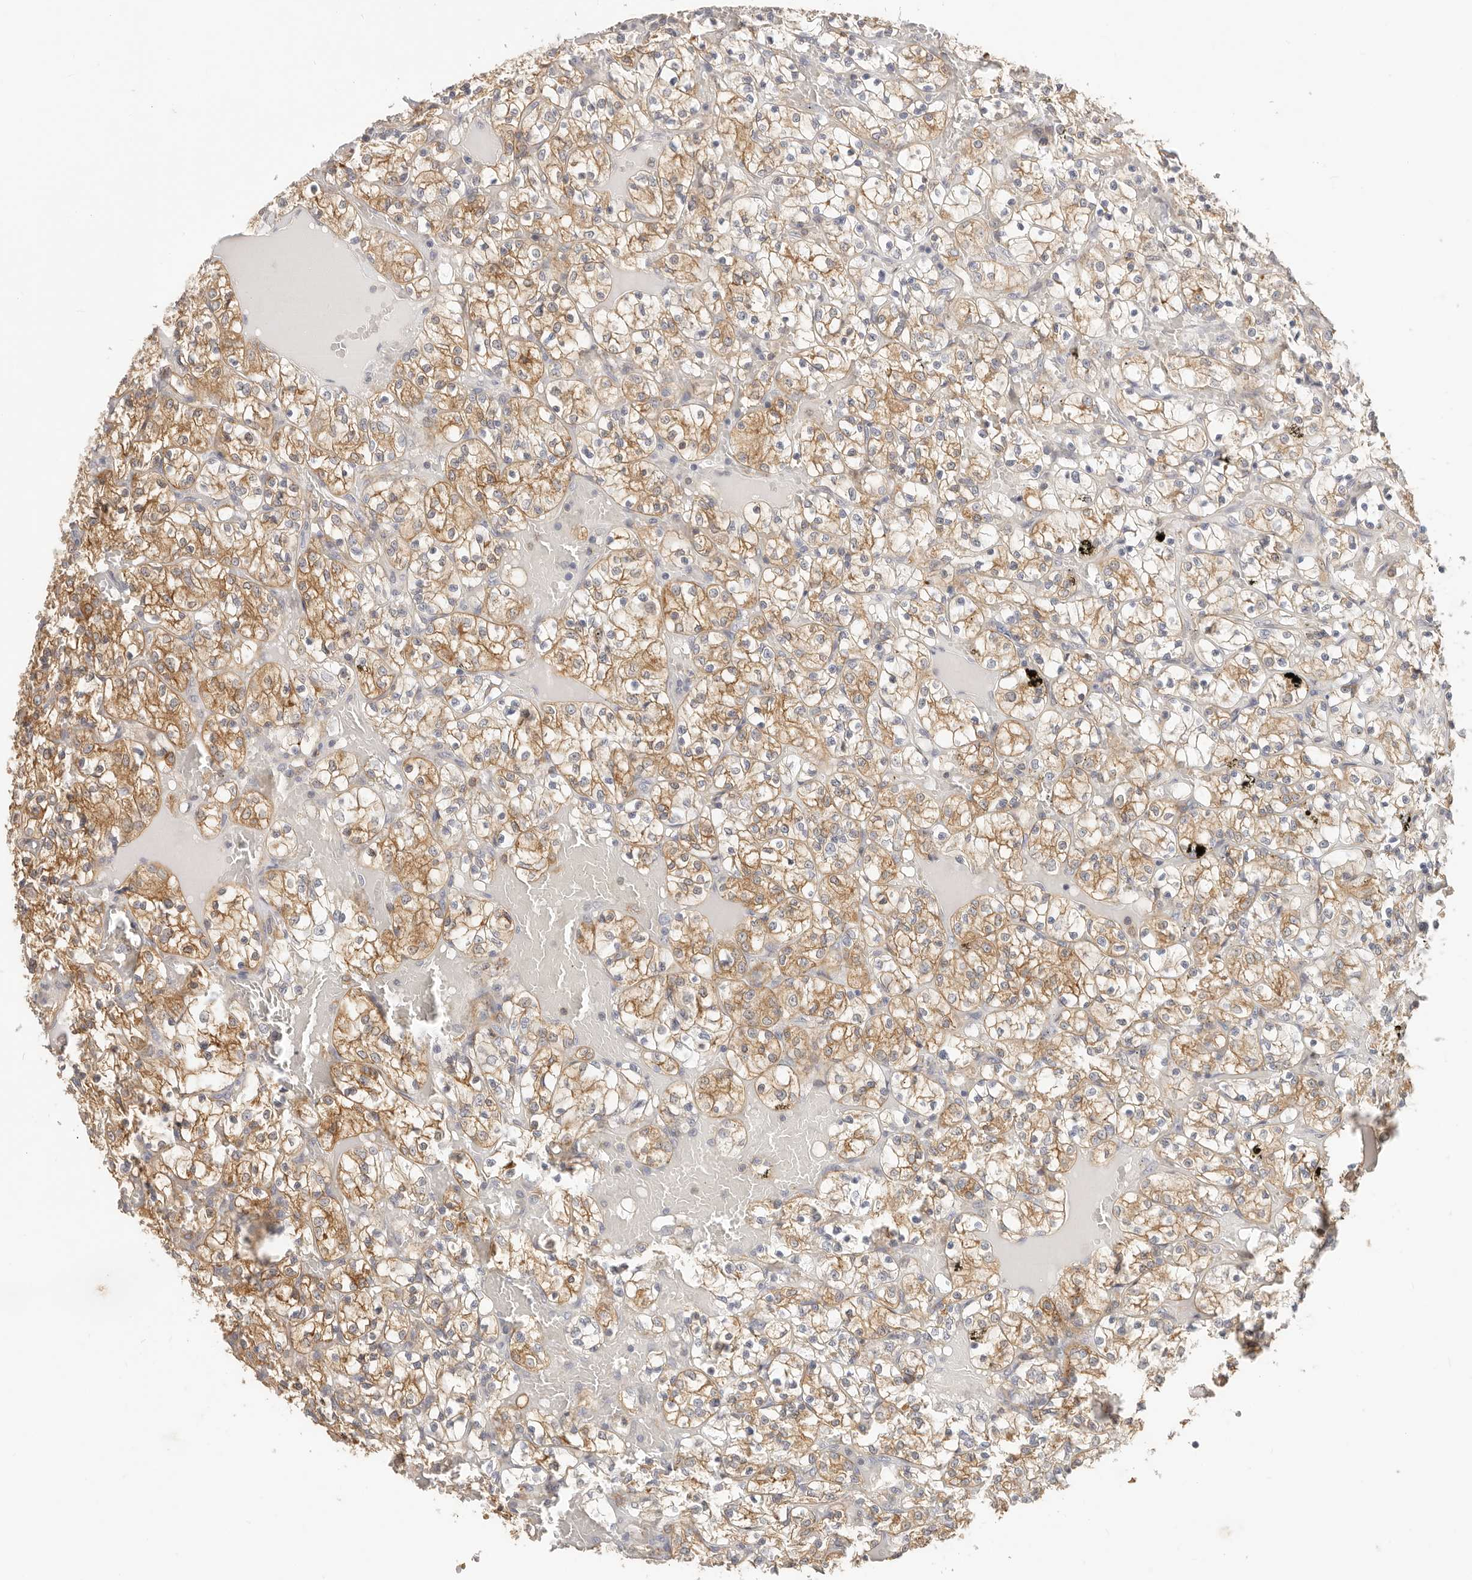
{"staining": {"intensity": "moderate", "quantity": ">75%", "location": "cytoplasmic/membranous"}, "tissue": "renal cancer", "cell_type": "Tumor cells", "image_type": "cancer", "snomed": [{"axis": "morphology", "description": "Adenocarcinoma, NOS"}, {"axis": "topography", "description": "Kidney"}], "caption": "Protein positivity by immunohistochemistry demonstrates moderate cytoplasmic/membranous staining in approximately >75% of tumor cells in renal adenocarcinoma.", "gene": "DTNBP1", "patient": {"sex": "female", "age": 69}}